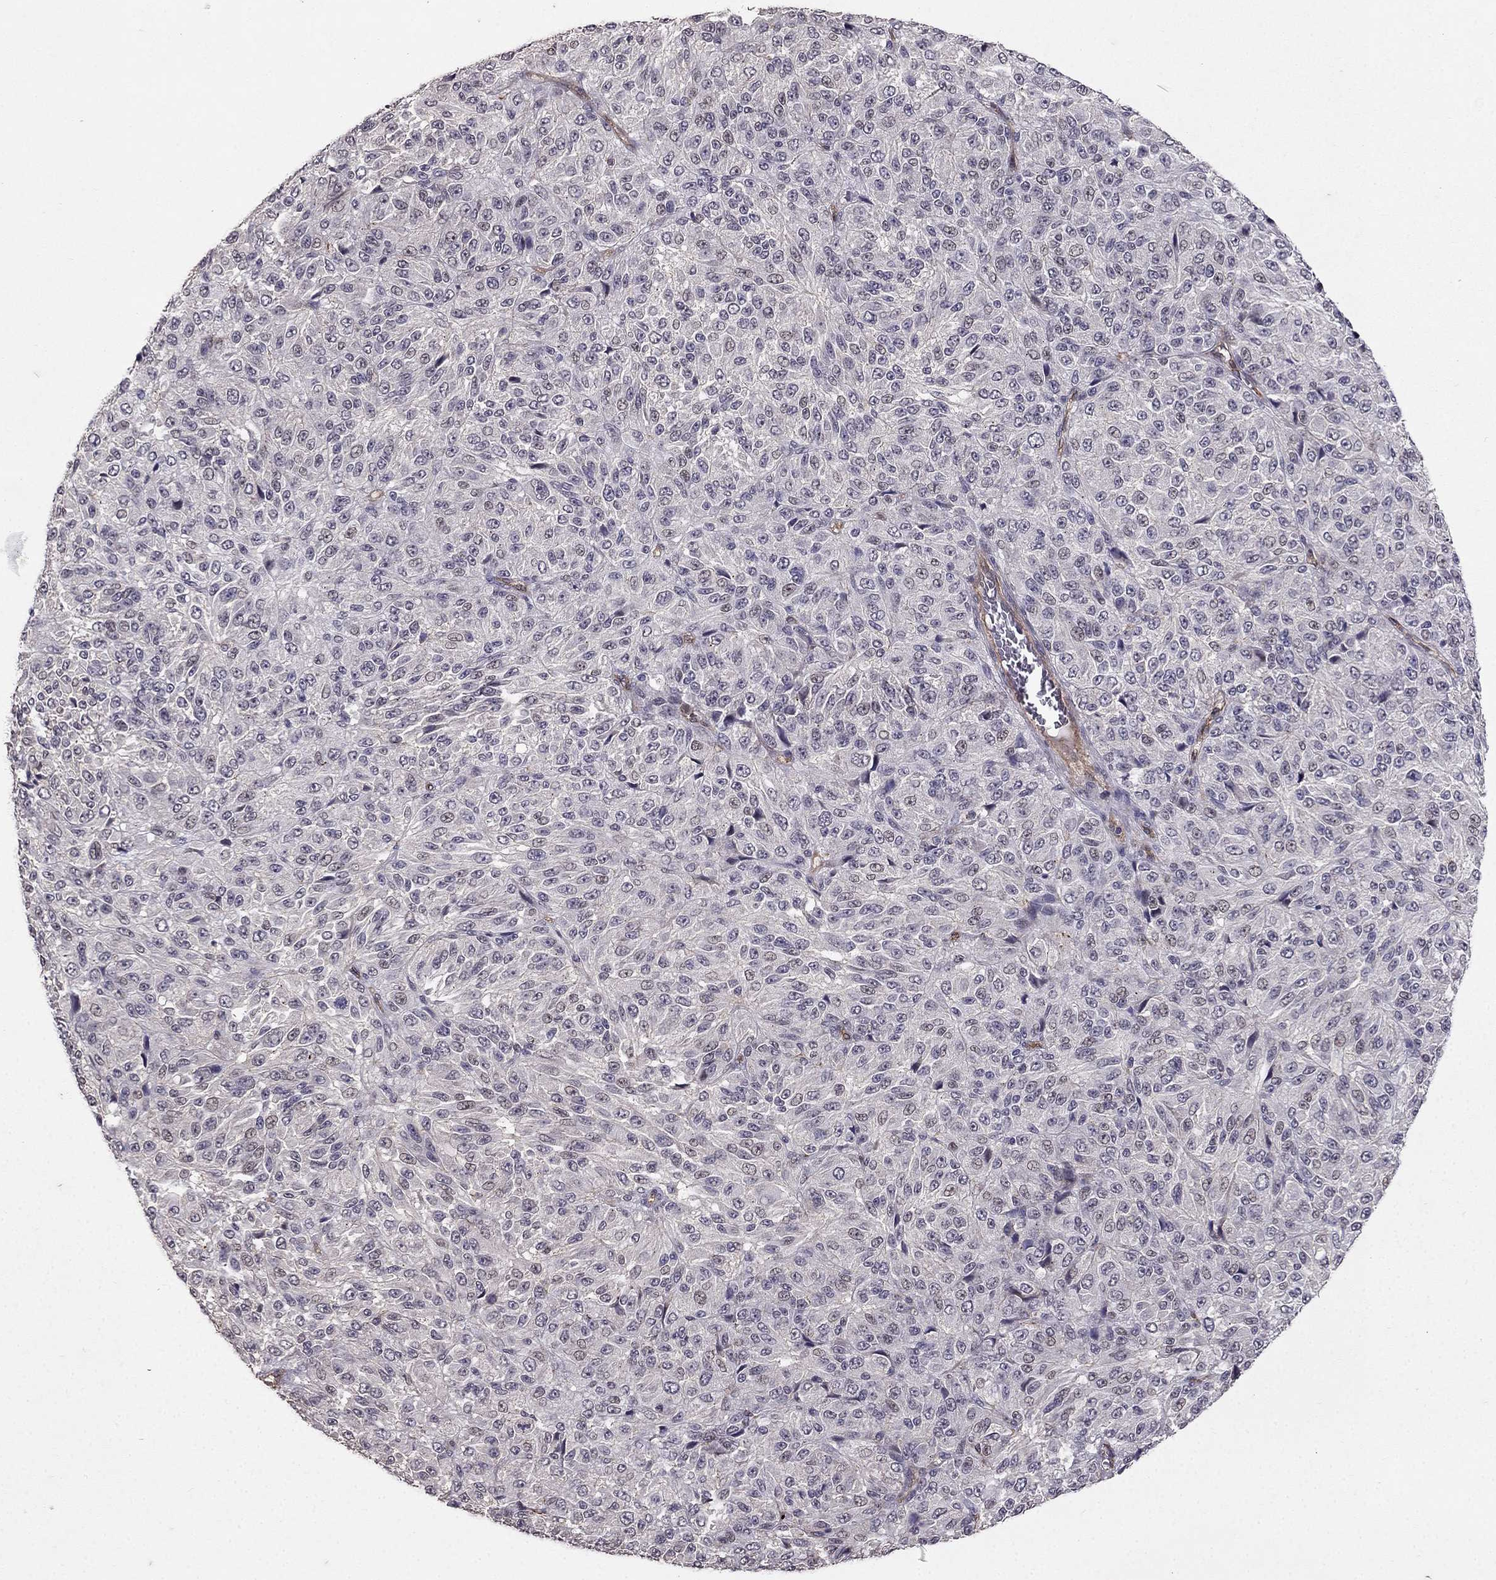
{"staining": {"intensity": "negative", "quantity": "none", "location": "none"}, "tissue": "melanoma", "cell_type": "Tumor cells", "image_type": "cancer", "snomed": [{"axis": "morphology", "description": "Malignant melanoma, Metastatic site"}, {"axis": "topography", "description": "Brain"}], "caption": "DAB (3,3'-diaminobenzidine) immunohistochemical staining of human melanoma exhibits no significant expression in tumor cells.", "gene": "RASIP1", "patient": {"sex": "female", "age": 56}}